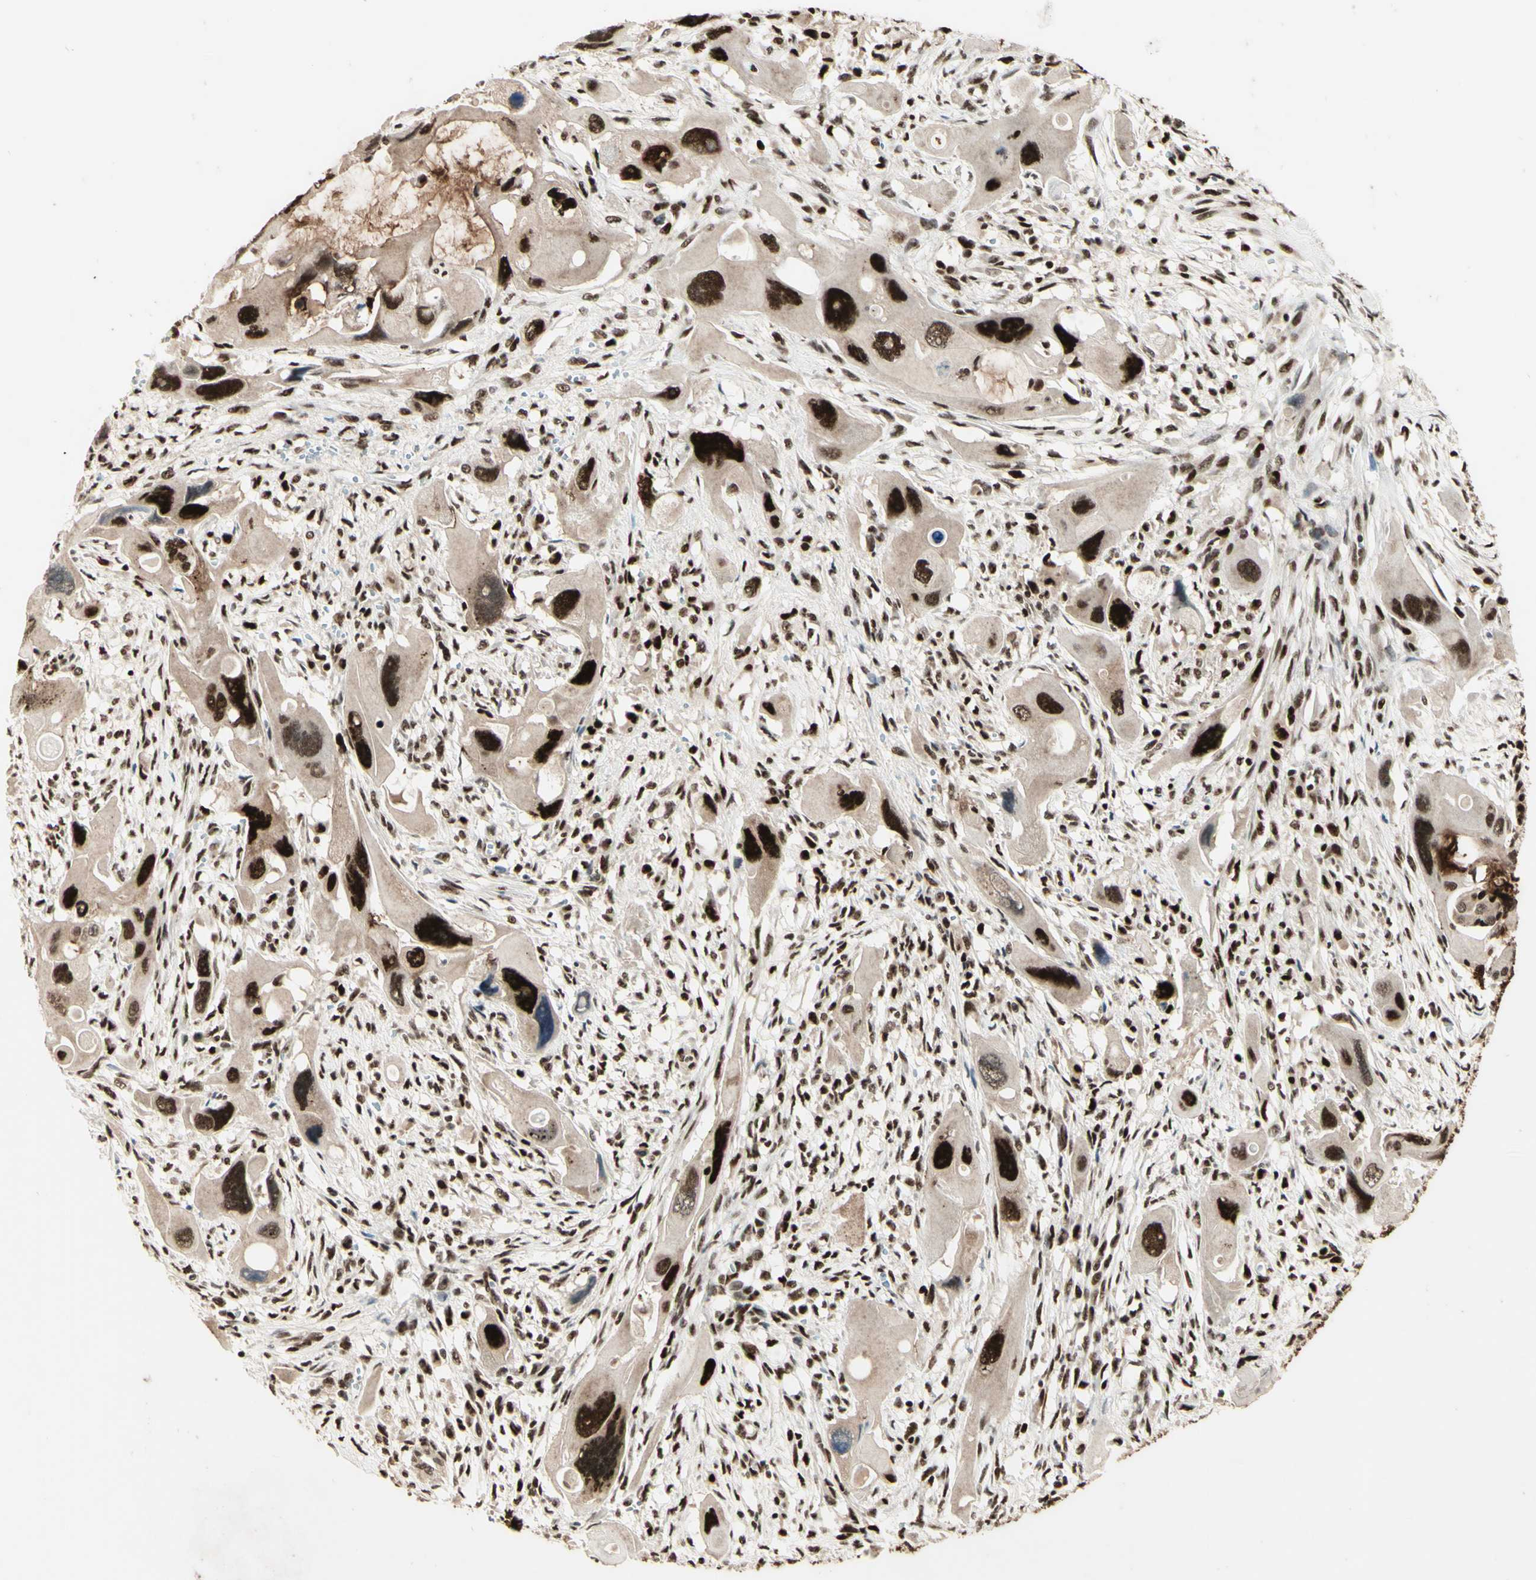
{"staining": {"intensity": "strong", "quantity": ">75%", "location": "nuclear"}, "tissue": "pancreatic cancer", "cell_type": "Tumor cells", "image_type": "cancer", "snomed": [{"axis": "morphology", "description": "Adenocarcinoma, NOS"}, {"axis": "topography", "description": "Pancreas"}], "caption": "Protein expression analysis of human pancreatic adenocarcinoma reveals strong nuclear staining in about >75% of tumor cells.", "gene": "NR3C1", "patient": {"sex": "male", "age": 73}}